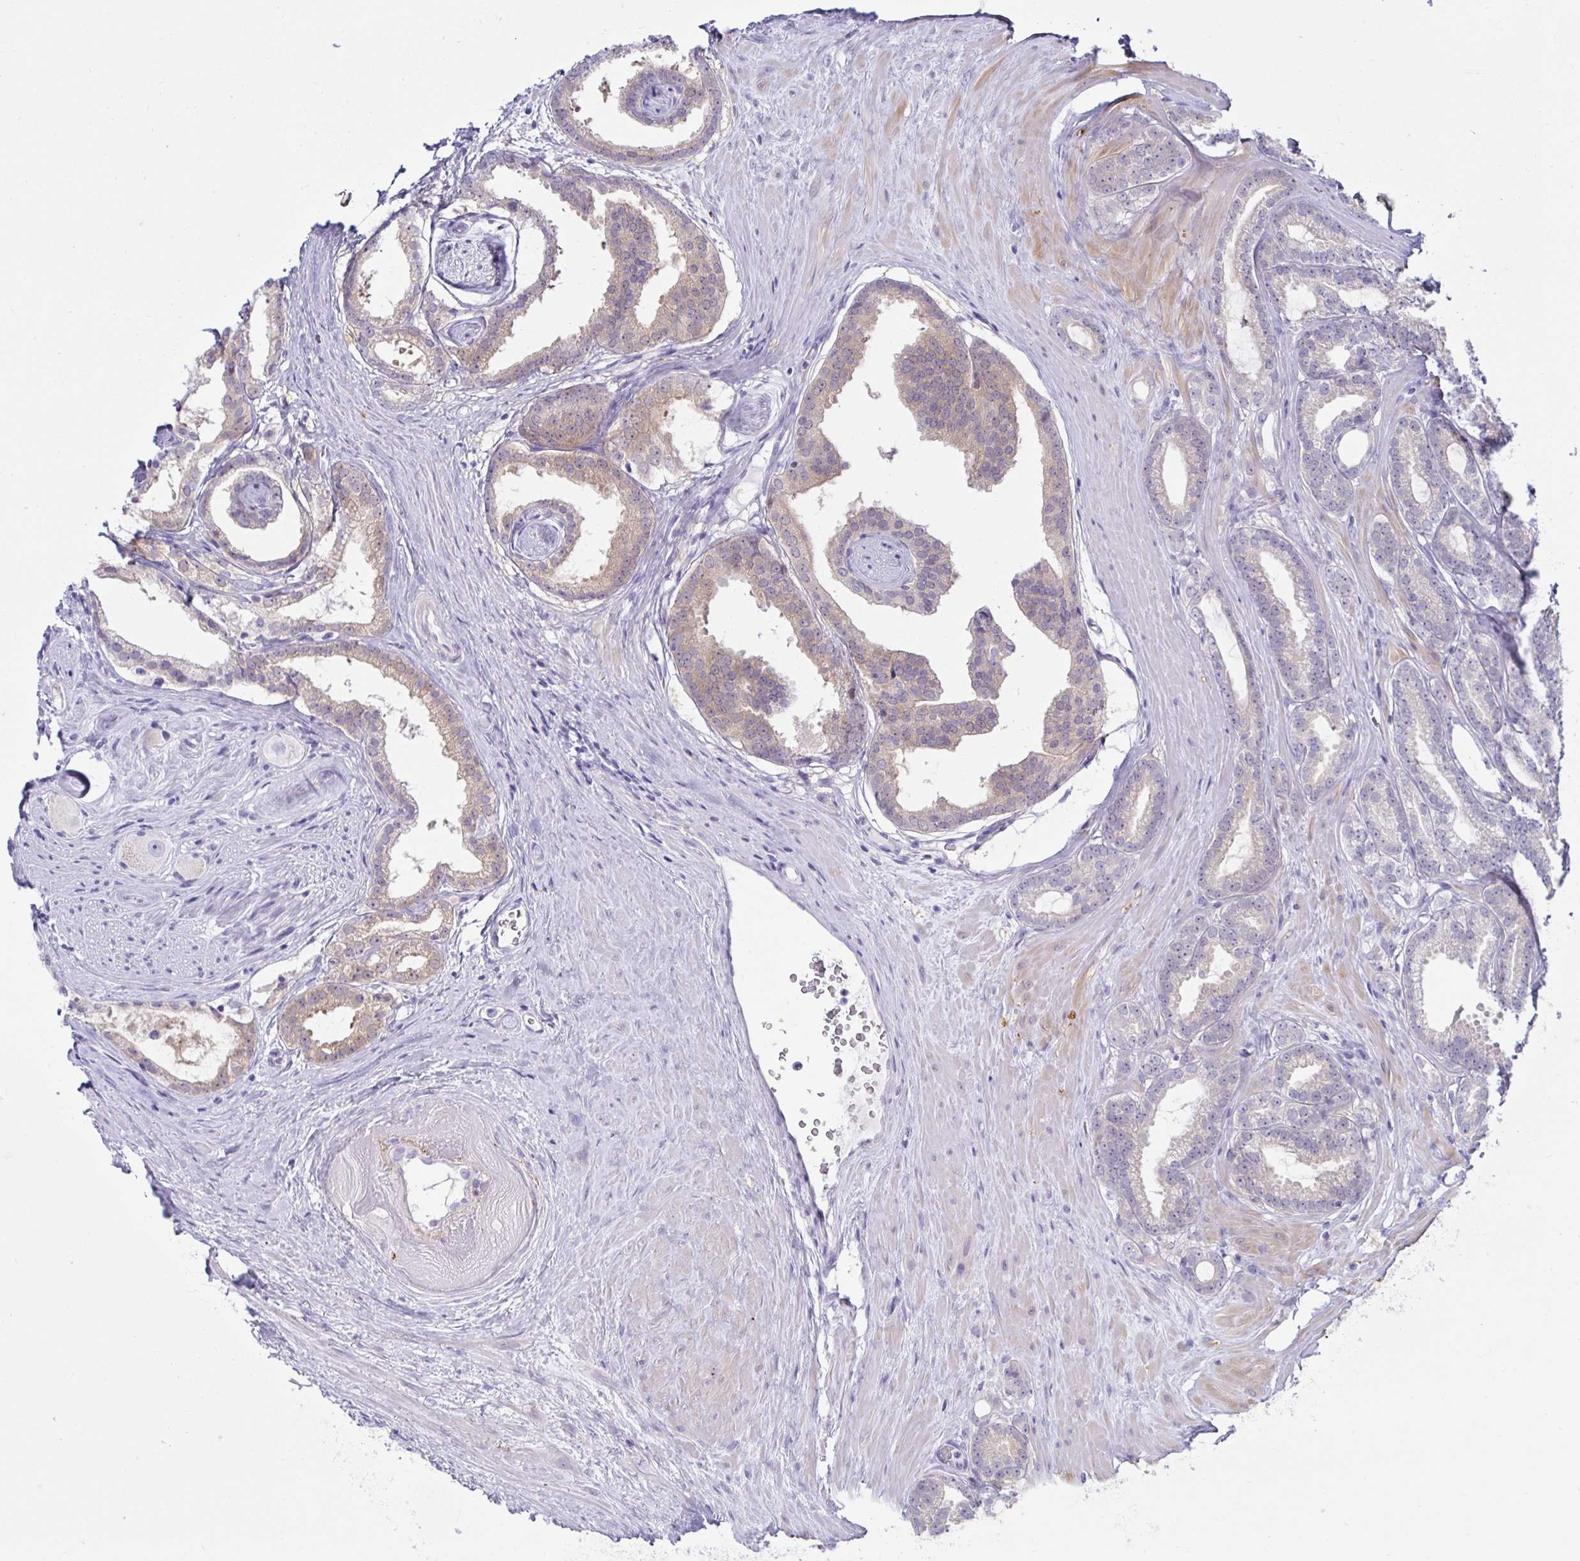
{"staining": {"intensity": "weak", "quantity": "<25%", "location": "cytoplasmic/membranous"}, "tissue": "prostate cancer", "cell_type": "Tumor cells", "image_type": "cancer", "snomed": [{"axis": "morphology", "description": "Adenocarcinoma, Low grade"}, {"axis": "topography", "description": "Prostate"}], "caption": "The photomicrograph reveals no significant staining in tumor cells of prostate adenocarcinoma (low-grade).", "gene": "MON2", "patient": {"sex": "male", "age": 65}}